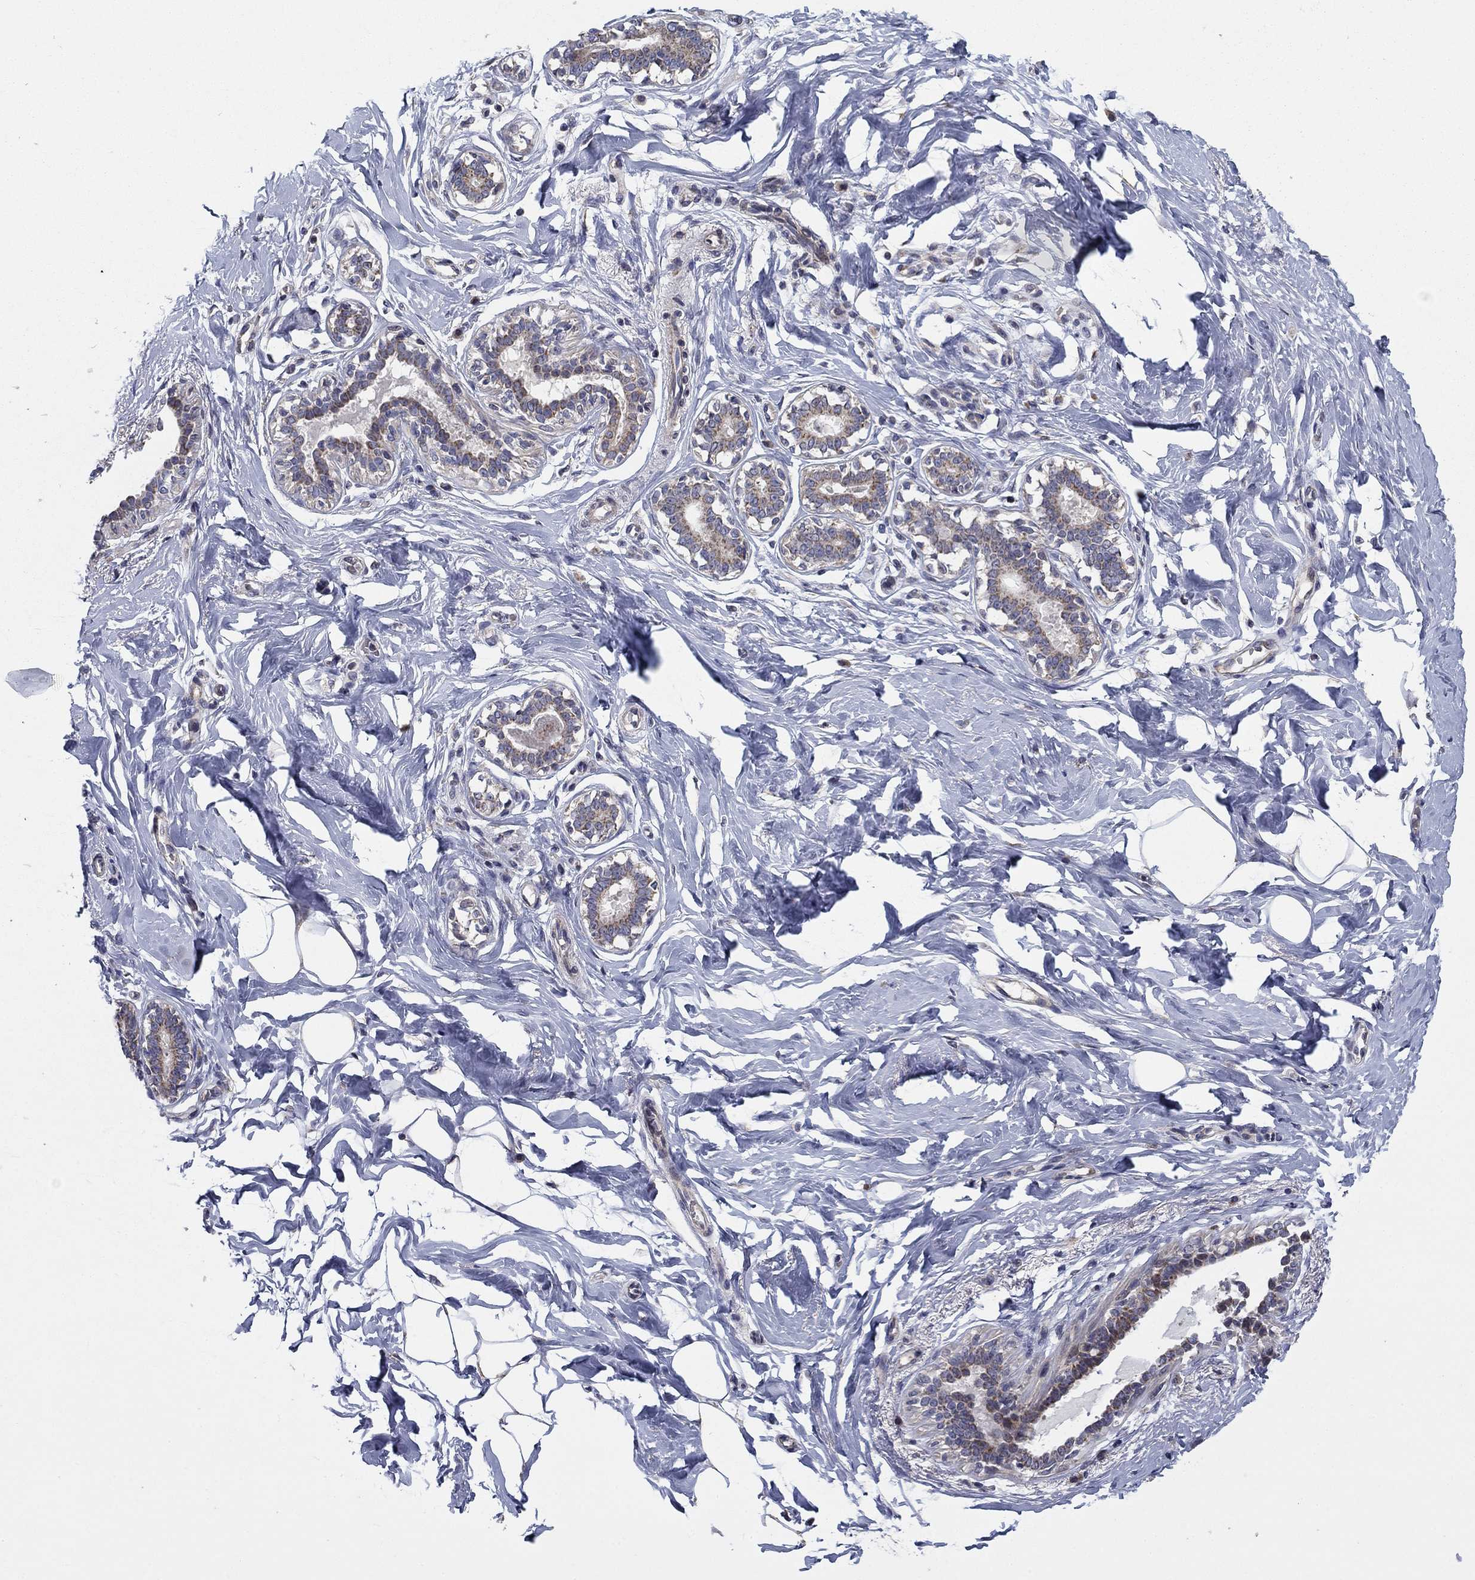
{"staining": {"intensity": "negative", "quantity": "none", "location": "none"}, "tissue": "breast", "cell_type": "Adipocytes", "image_type": "normal", "snomed": [{"axis": "morphology", "description": "Normal tissue, NOS"}, {"axis": "morphology", "description": "Lobular carcinoma, in situ"}, {"axis": "topography", "description": "Breast"}], "caption": "This is a histopathology image of IHC staining of normal breast, which shows no expression in adipocytes. (Immunohistochemistry (ihc), brightfield microscopy, high magnification).", "gene": "MMAA", "patient": {"sex": "female", "age": 35}}